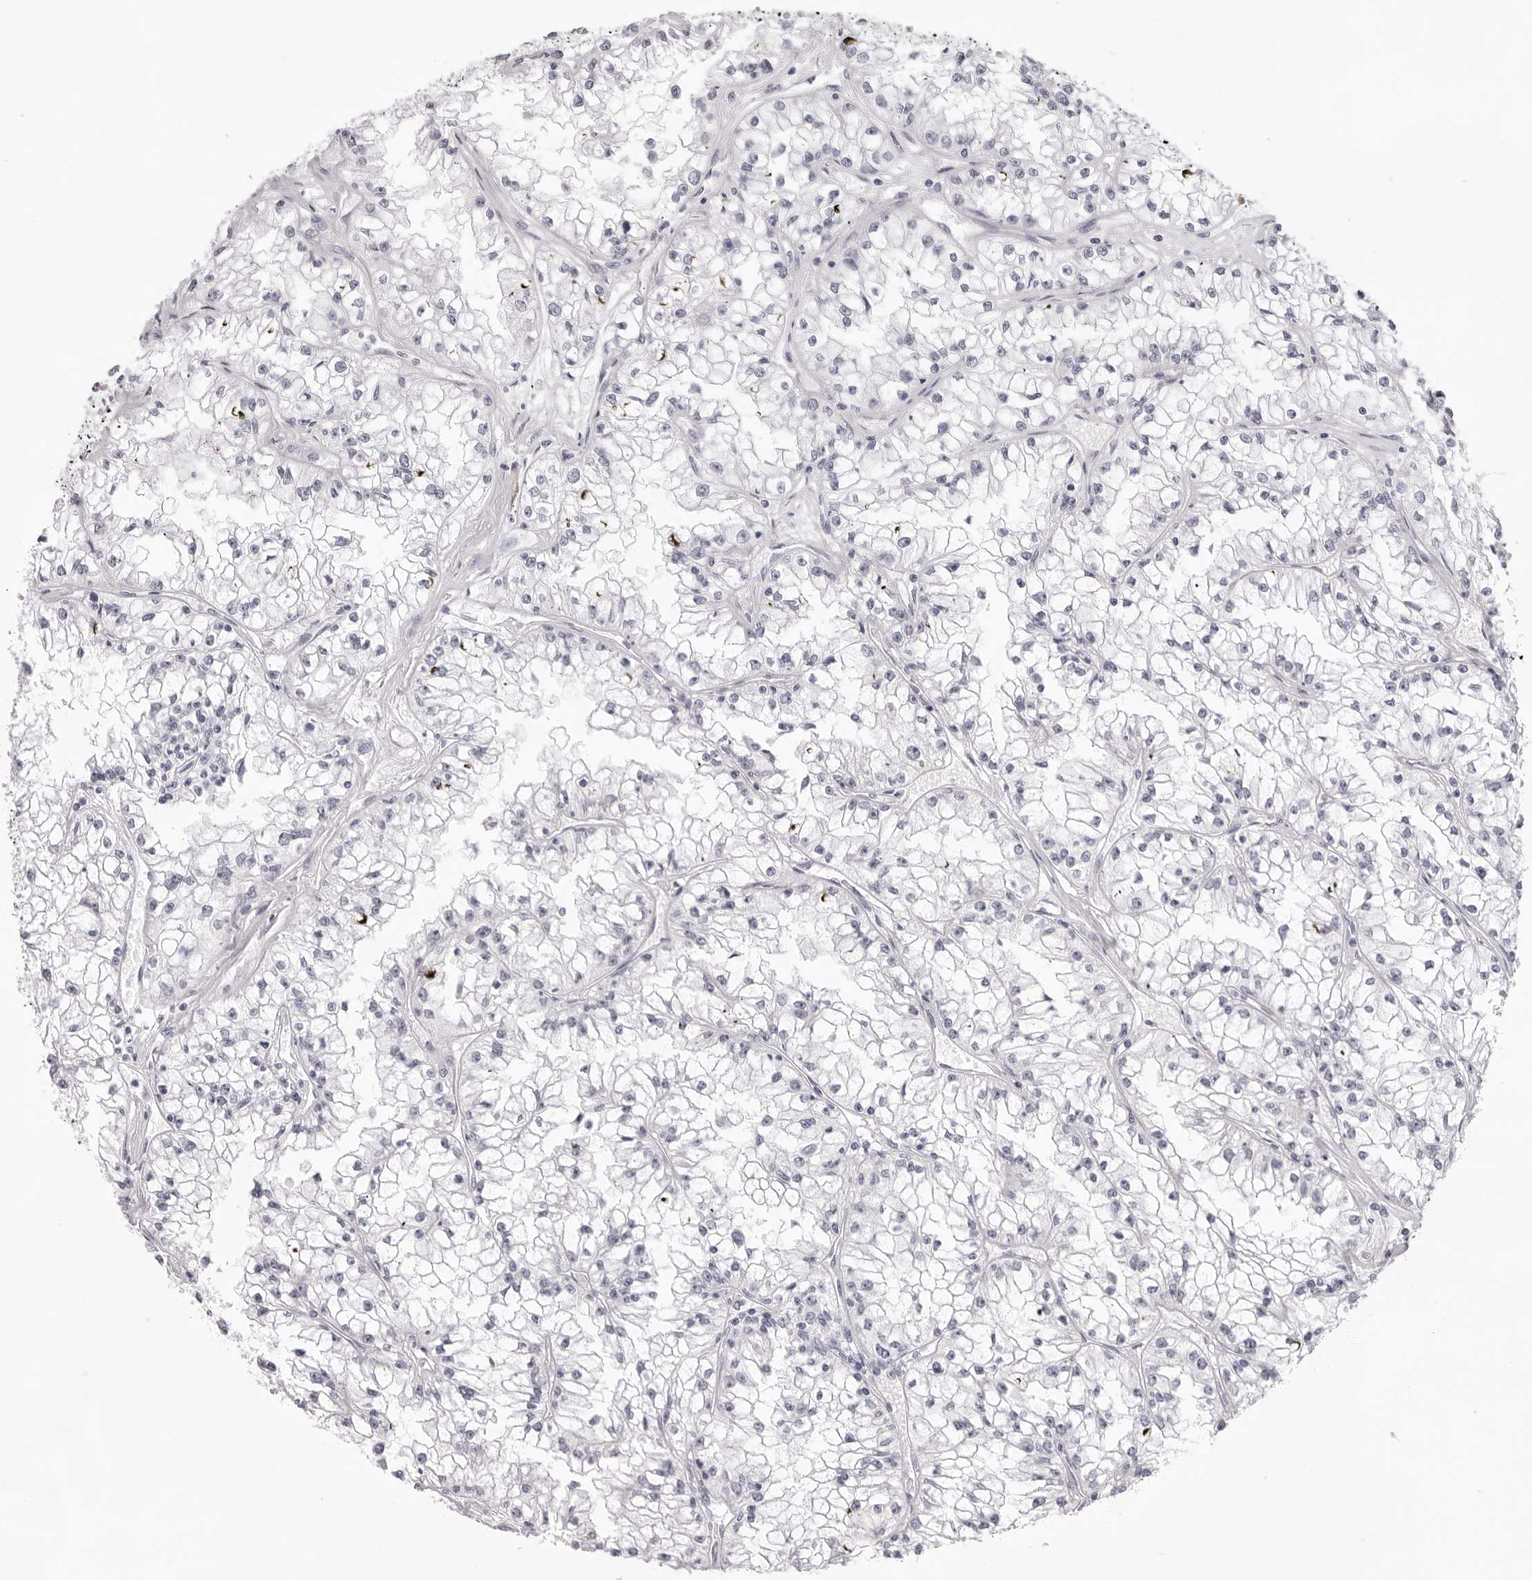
{"staining": {"intensity": "negative", "quantity": "none", "location": "none"}, "tissue": "renal cancer", "cell_type": "Tumor cells", "image_type": "cancer", "snomed": [{"axis": "morphology", "description": "Adenocarcinoma, NOS"}, {"axis": "topography", "description": "Kidney"}], "caption": "This is an IHC photomicrograph of renal cancer (adenocarcinoma). There is no expression in tumor cells.", "gene": "SMIM2", "patient": {"sex": "male", "age": 56}}